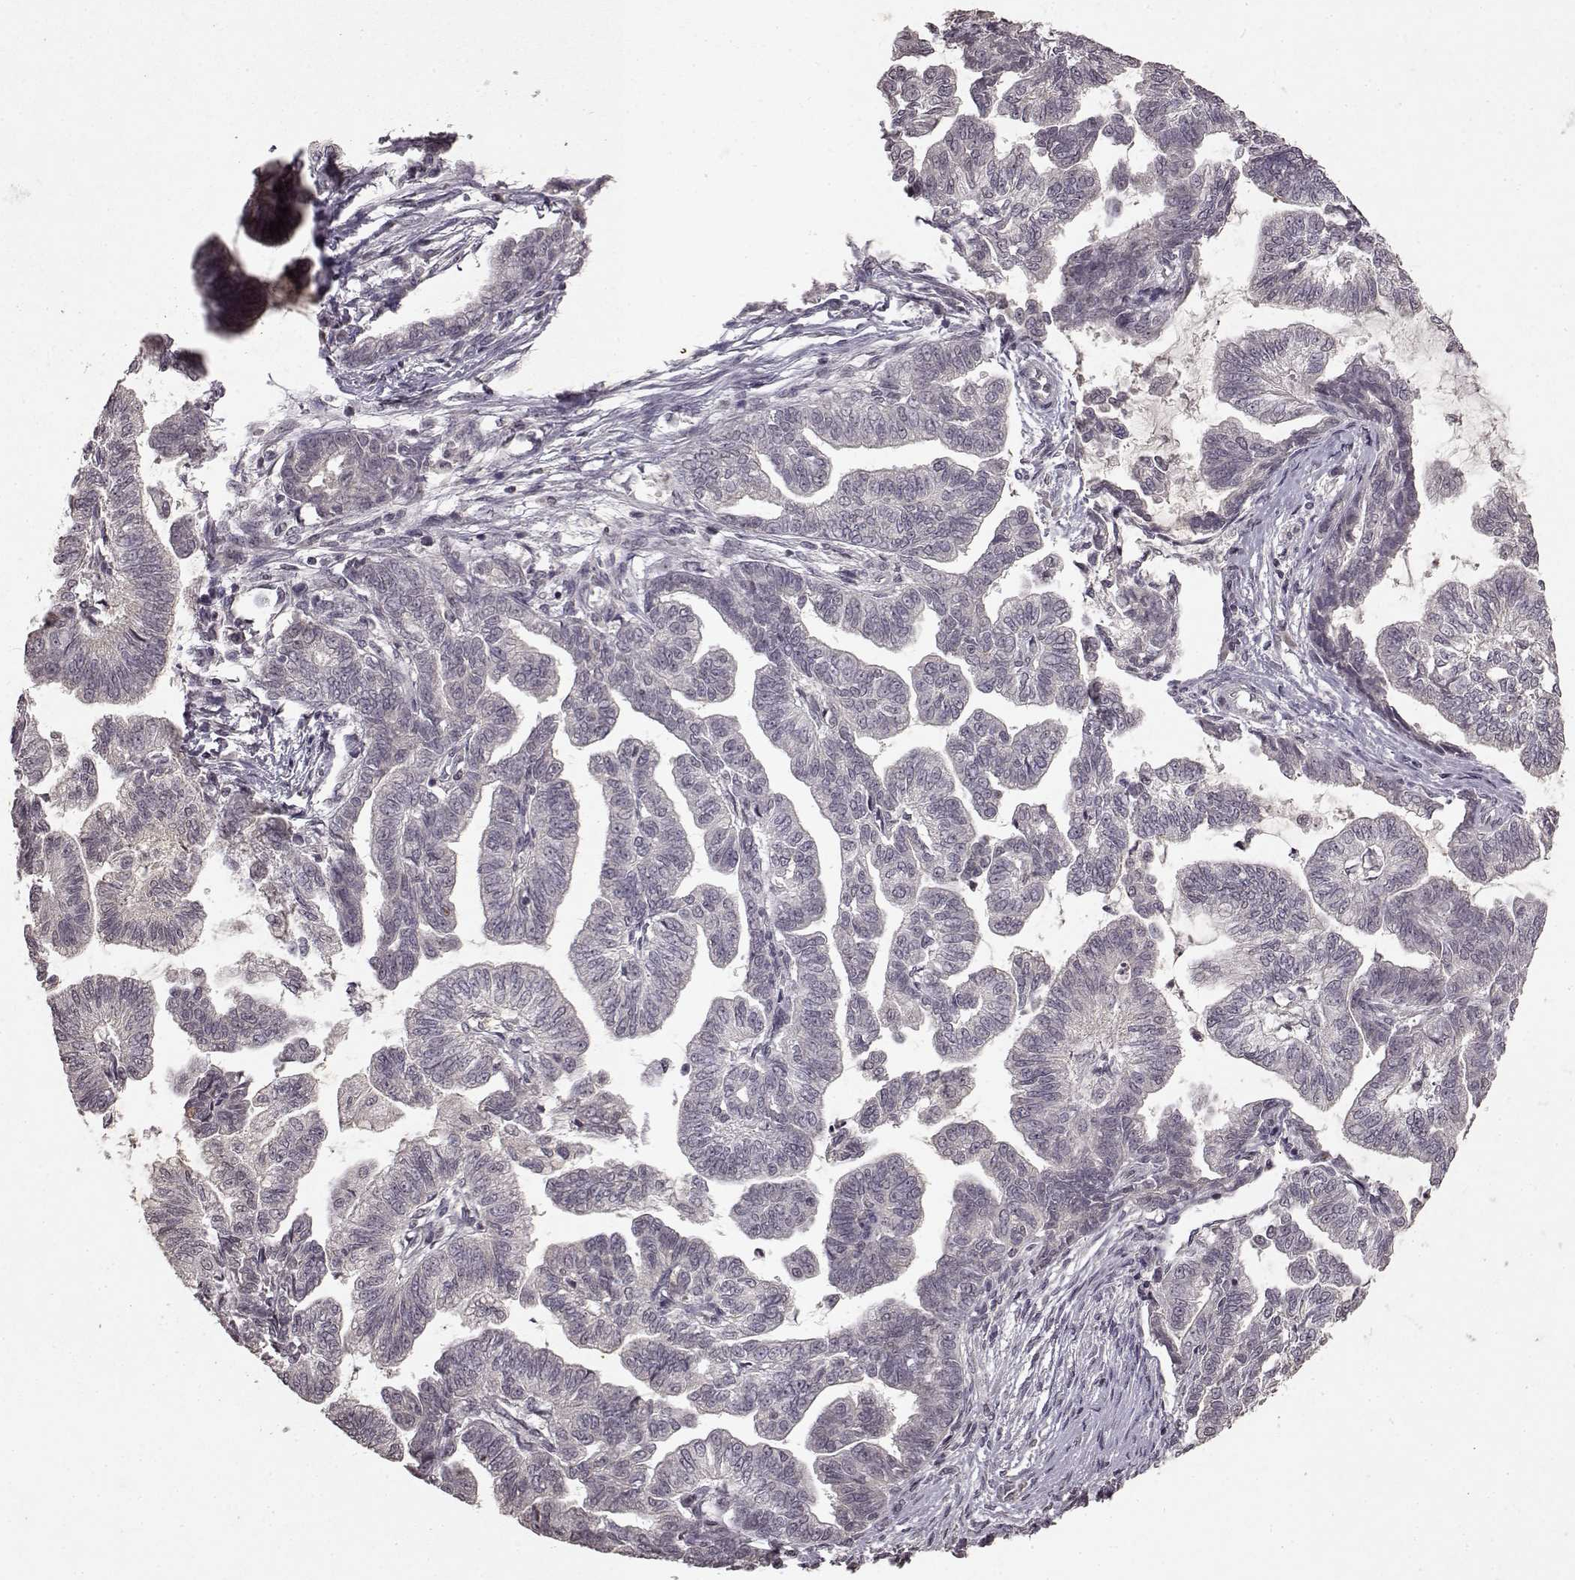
{"staining": {"intensity": "negative", "quantity": "none", "location": "none"}, "tissue": "stomach cancer", "cell_type": "Tumor cells", "image_type": "cancer", "snomed": [{"axis": "morphology", "description": "Adenocarcinoma, NOS"}, {"axis": "topography", "description": "Stomach"}], "caption": "Tumor cells are negative for protein expression in human adenocarcinoma (stomach). (Stains: DAB (3,3'-diaminobenzidine) immunohistochemistry (IHC) with hematoxylin counter stain, Microscopy: brightfield microscopy at high magnification).", "gene": "LHB", "patient": {"sex": "male", "age": 83}}